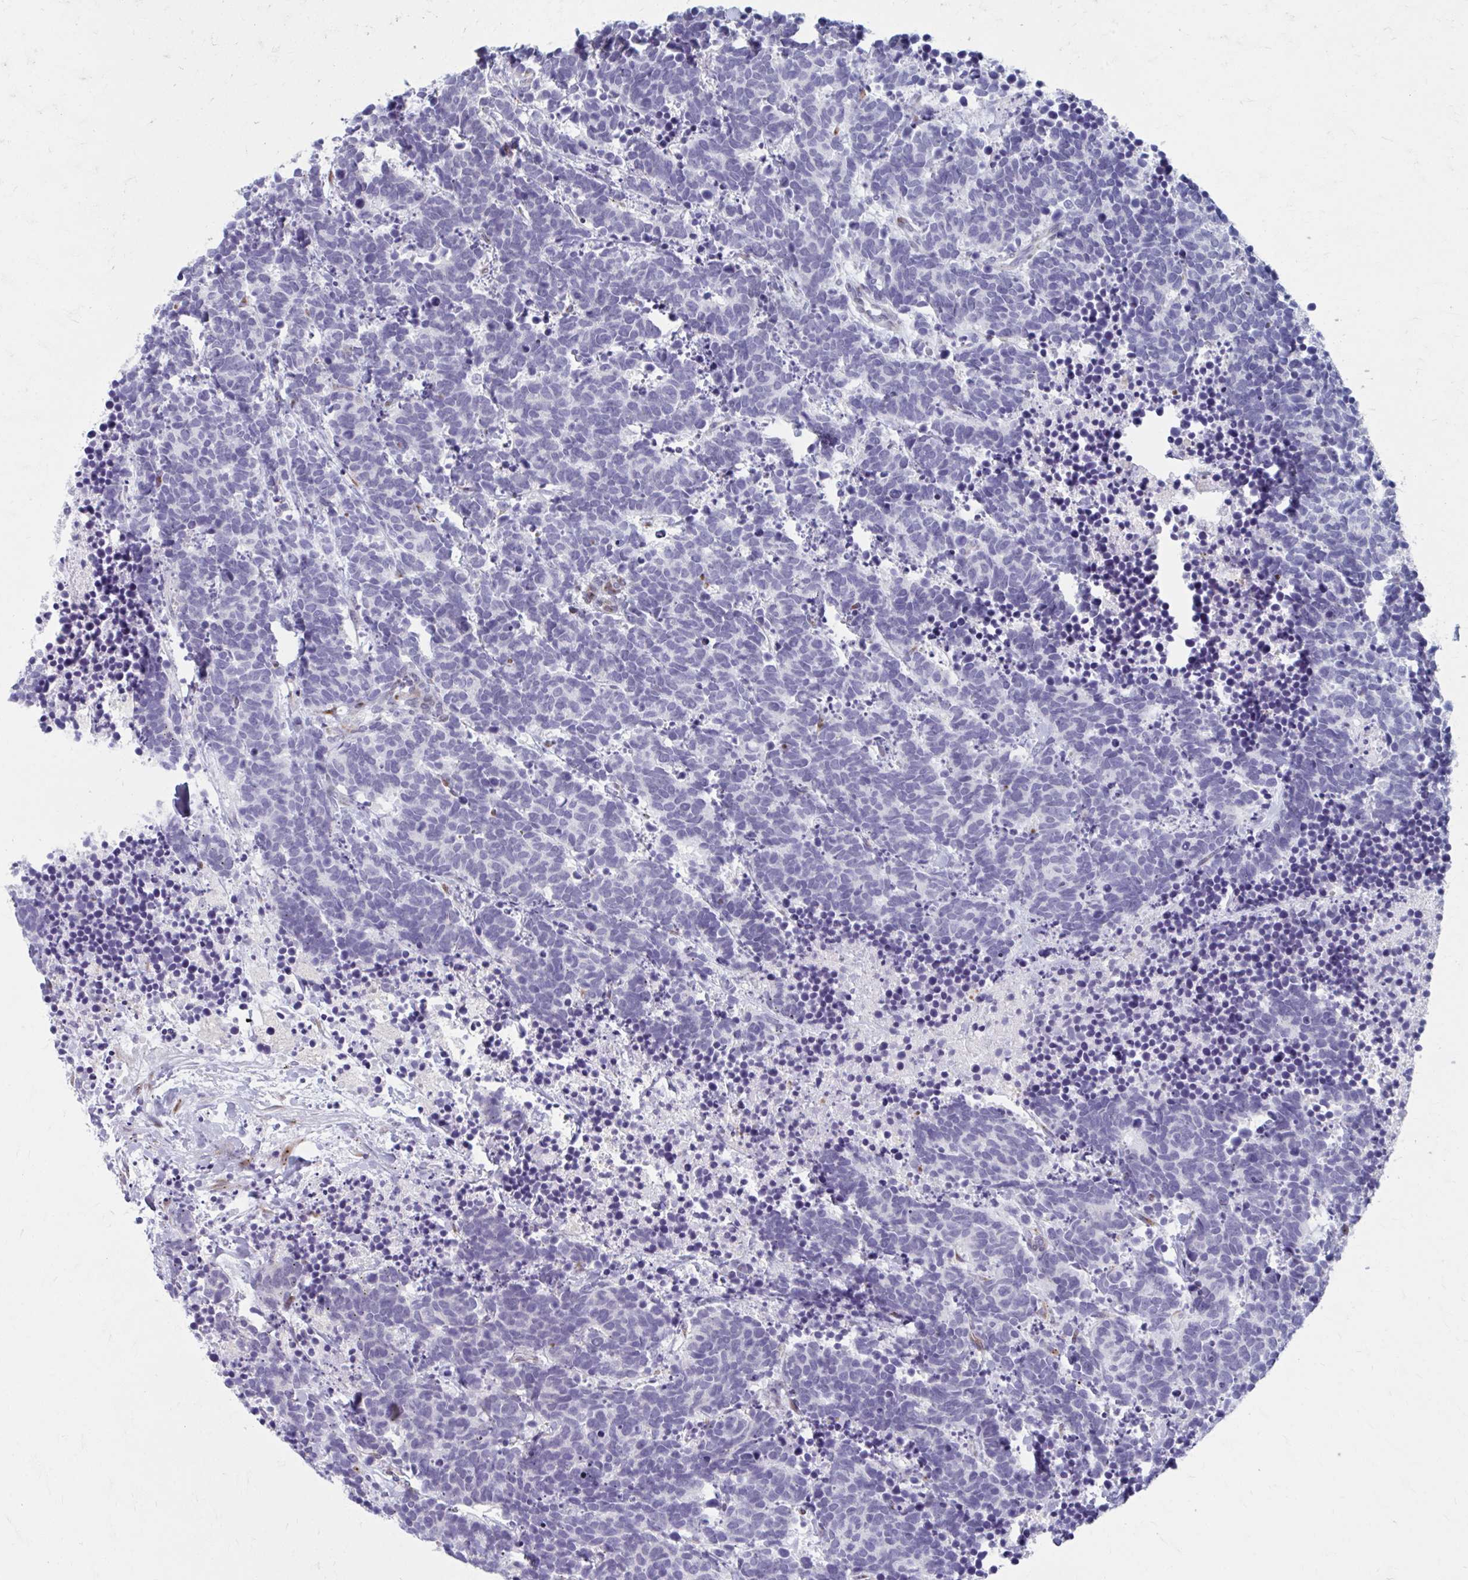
{"staining": {"intensity": "negative", "quantity": "none", "location": "none"}, "tissue": "carcinoid", "cell_type": "Tumor cells", "image_type": "cancer", "snomed": [{"axis": "morphology", "description": "Carcinoma, NOS"}, {"axis": "morphology", "description": "Carcinoid, malignant, NOS"}, {"axis": "topography", "description": "Prostate"}], "caption": "Carcinoid (malignant) was stained to show a protein in brown. There is no significant expression in tumor cells. (DAB IHC with hematoxylin counter stain).", "gene": "OLFM2", "patient": {"sex": "male", "age": 57}}